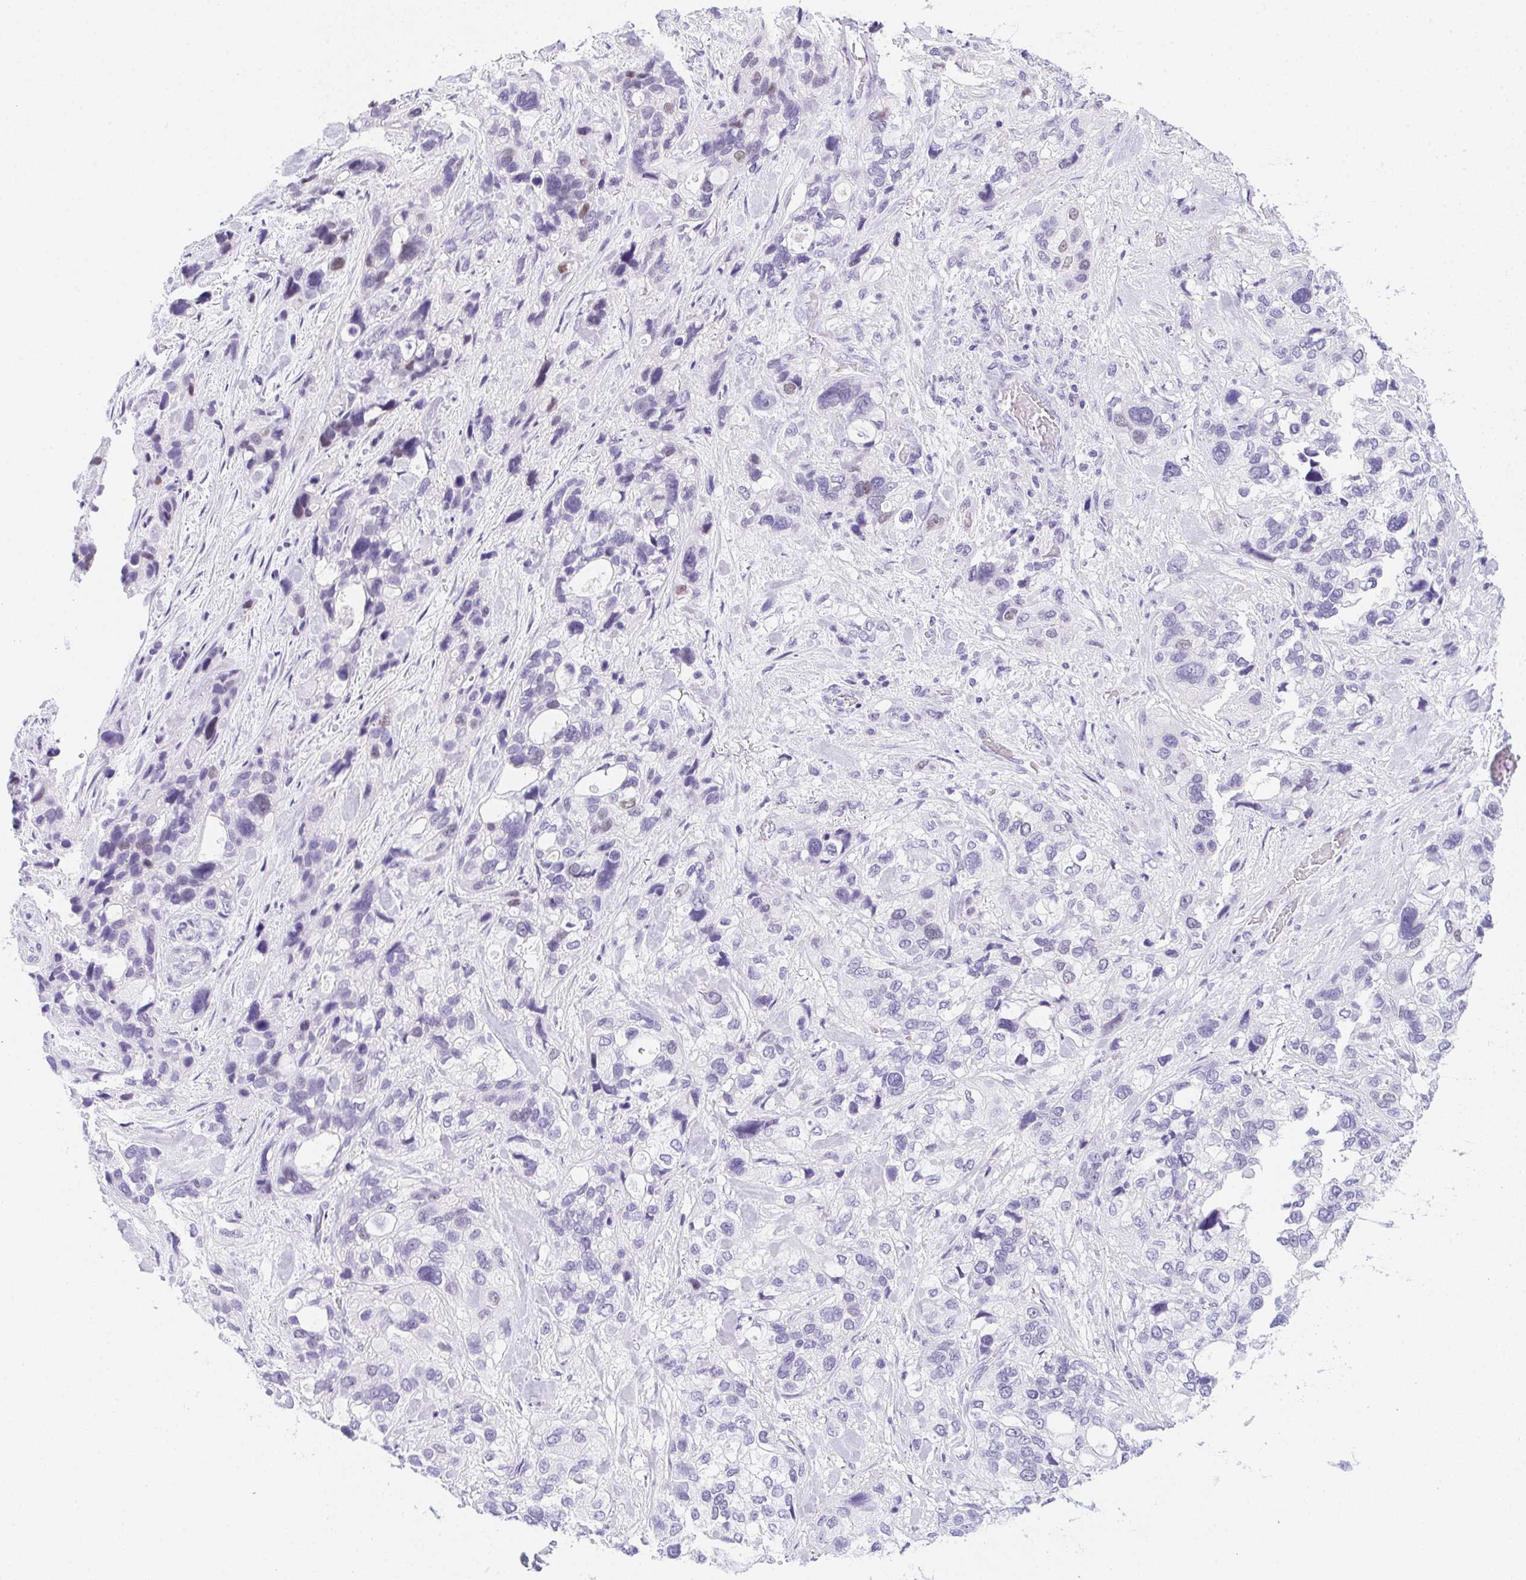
{"staining": {"intensity": "negative", "quantity": "none", "location": "none"}, "tissue": "stomach cancer", "cell_type": "Tumor cells", "image_type": "cancer", "snomed": [{"axis": "morphology", "description": "Adenocarcinoma, NOS"}, {"axis": "topography", "description": "Stomach, upper"}], "caption": "The micrograph shows no staining of tumor cells in stomach cancer.", "gene": "HELLS", "patient": {"sex": "female", "age": 81}}